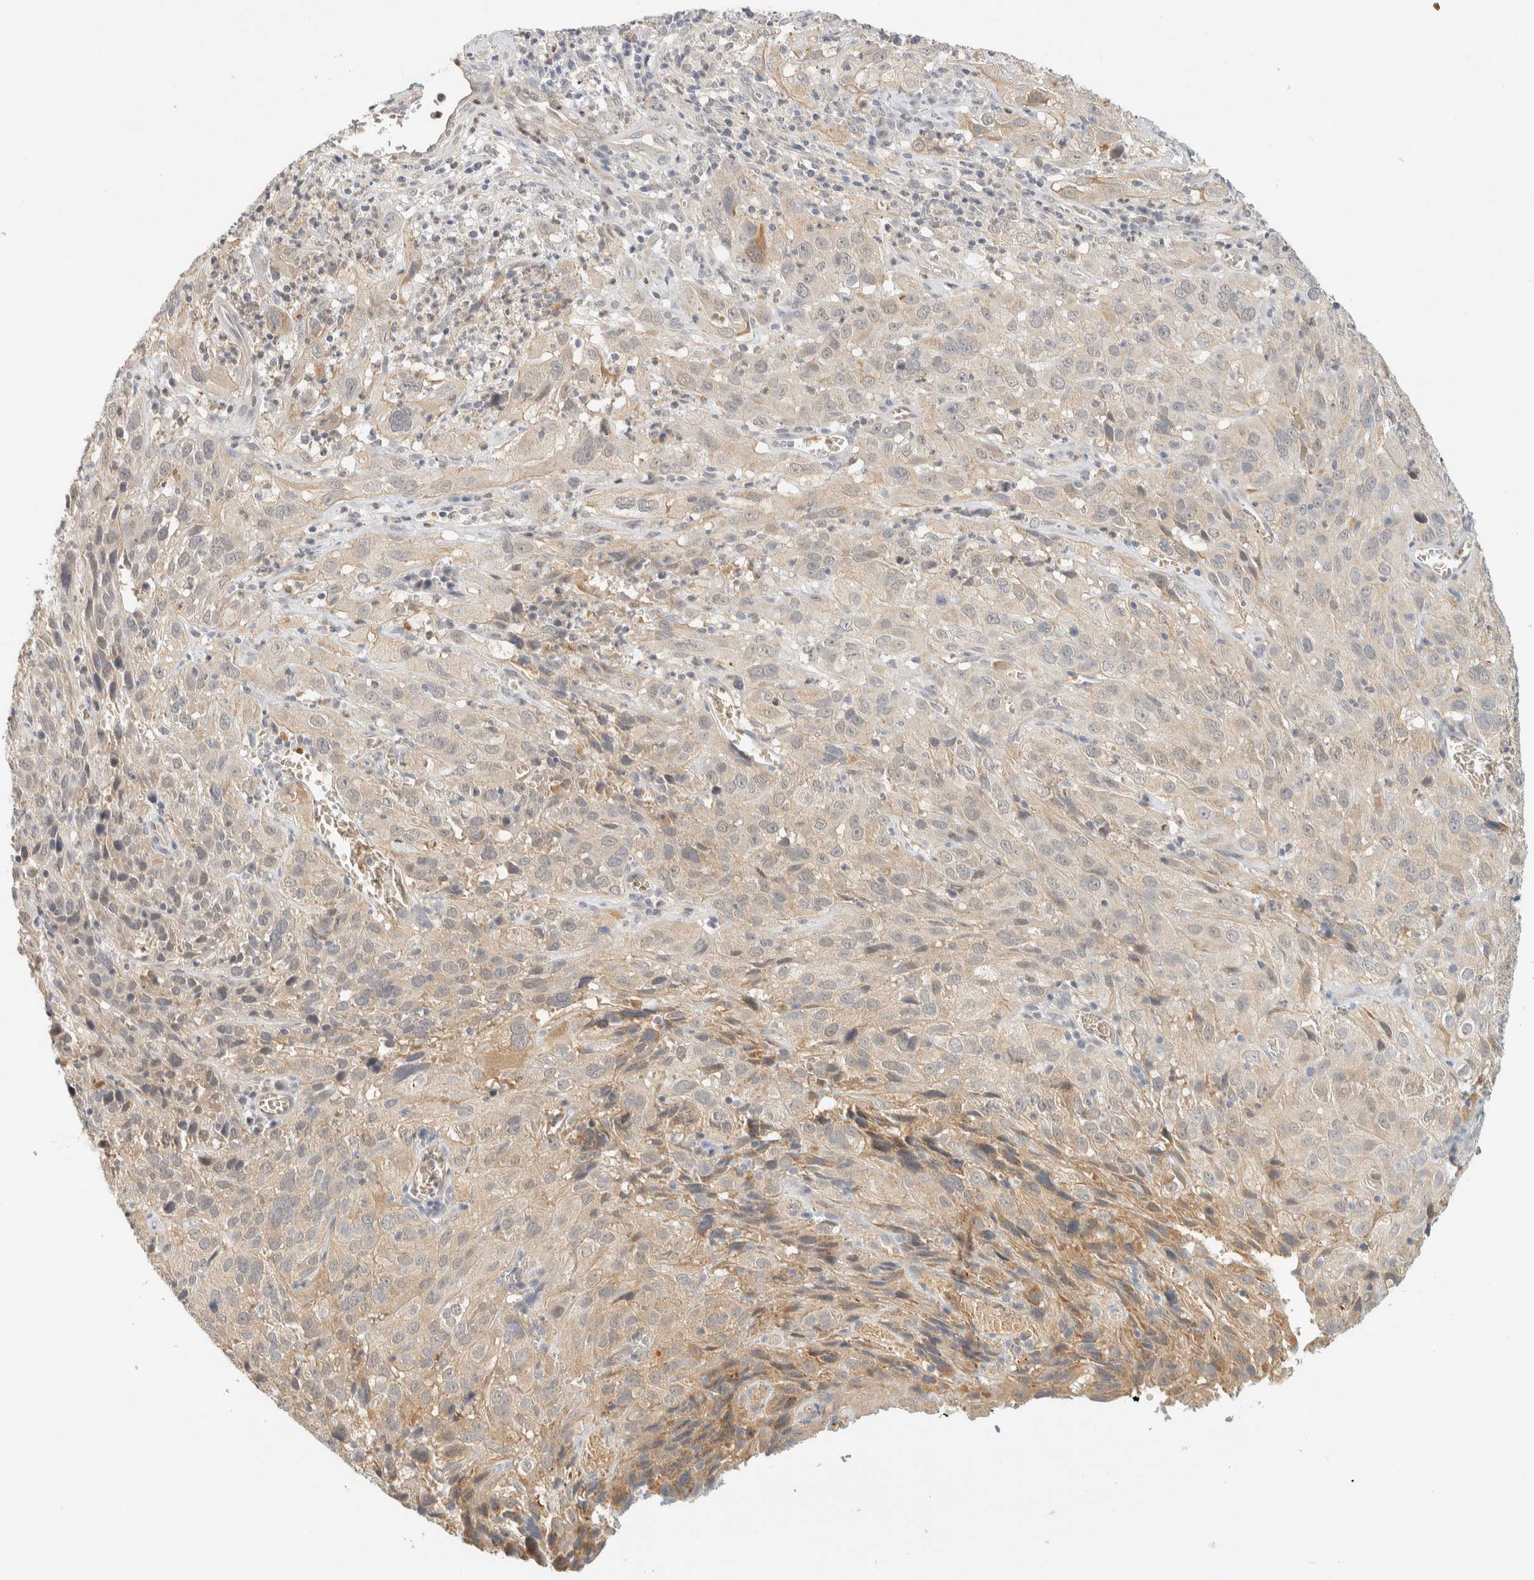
{"staining": {"intensity": "weak", "quantity": "<25%", "location": "cytoplasmic/membranous"}, "tissue": "cervical cancer", "cell_type": "Tumor cells", "image_type": "cancer", "snomed": [{"axis": "morphology", "description": "Squamous cell carcinoma, NOS"}, {"axis": "topography", "description": "Cervix"}], "caption": "High power microscopy histopathology image of an immunohistochemistry micrograph of squamous cell carcinoma (cervical), revealing no significant positivity in tumor cells.", "gene": "TNK1", "patient": {"sex": "female", "age": 32}}